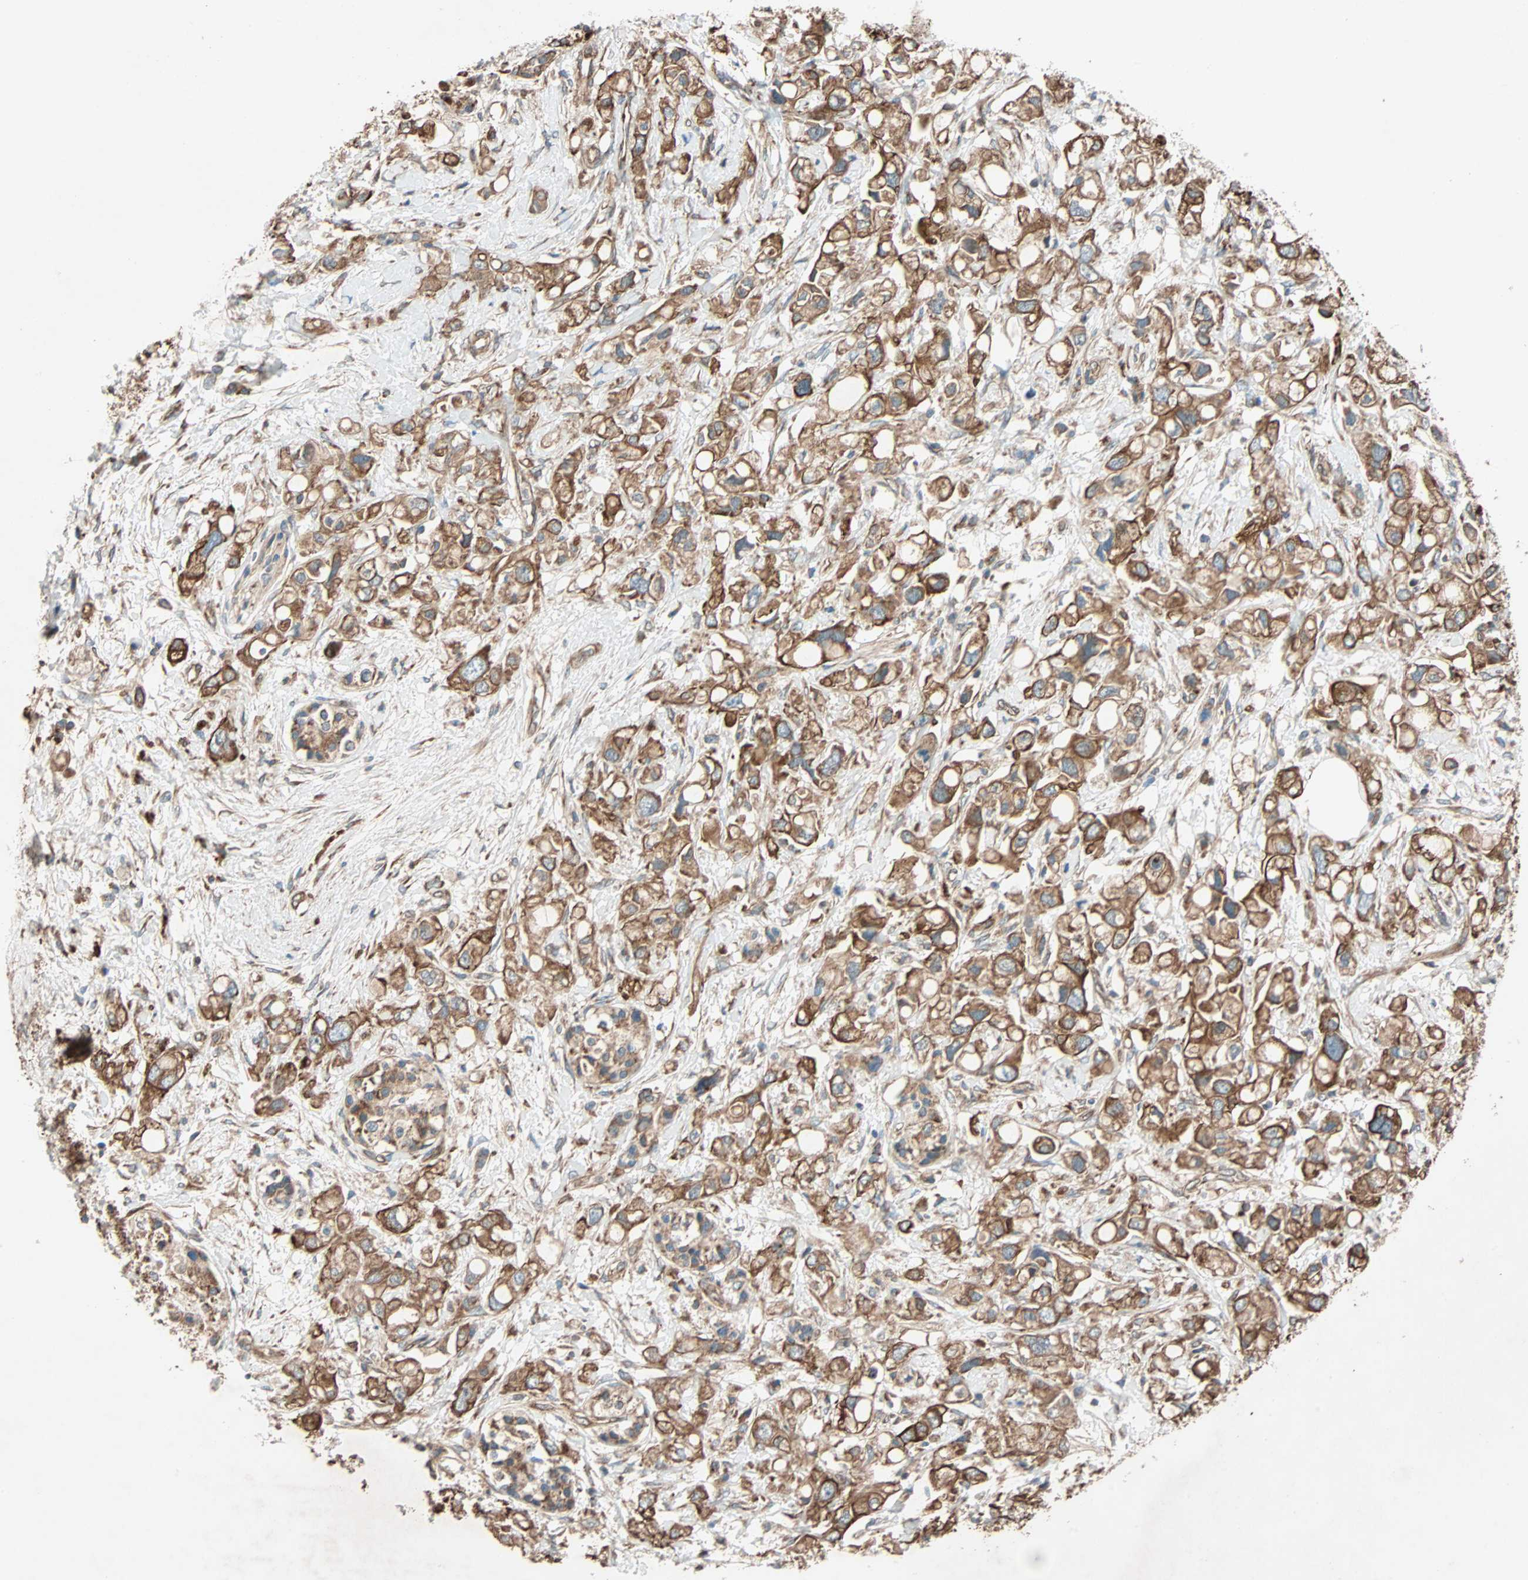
{"staining": {"intensity": "strong", "quantity": ">75%", "location": "cytoplasmic/membranous"}, "tissue": "pancreatic cancer", "cell_type": "Tumor cells", "image_type": "cancer", "snomed": [{"axis": "morphology", "description": "Adenocarcinoma, NOS"}, {"axis": "topography", "description": "Pancreas"}], "caption": "IHC staining of pancreatic adenocarcinoma, which shows high levels of strong cytoplasmic/membranous staining in about >75% of tumor cells indicating strong cytoplasmic/membranous protein positivity. The staining was performed using DAB (brown) for protein detection and nuclei were counterstained in hematoxylin (blue).", "gene": "PHYH", "patient": {"sex": "female", "age": 56}}